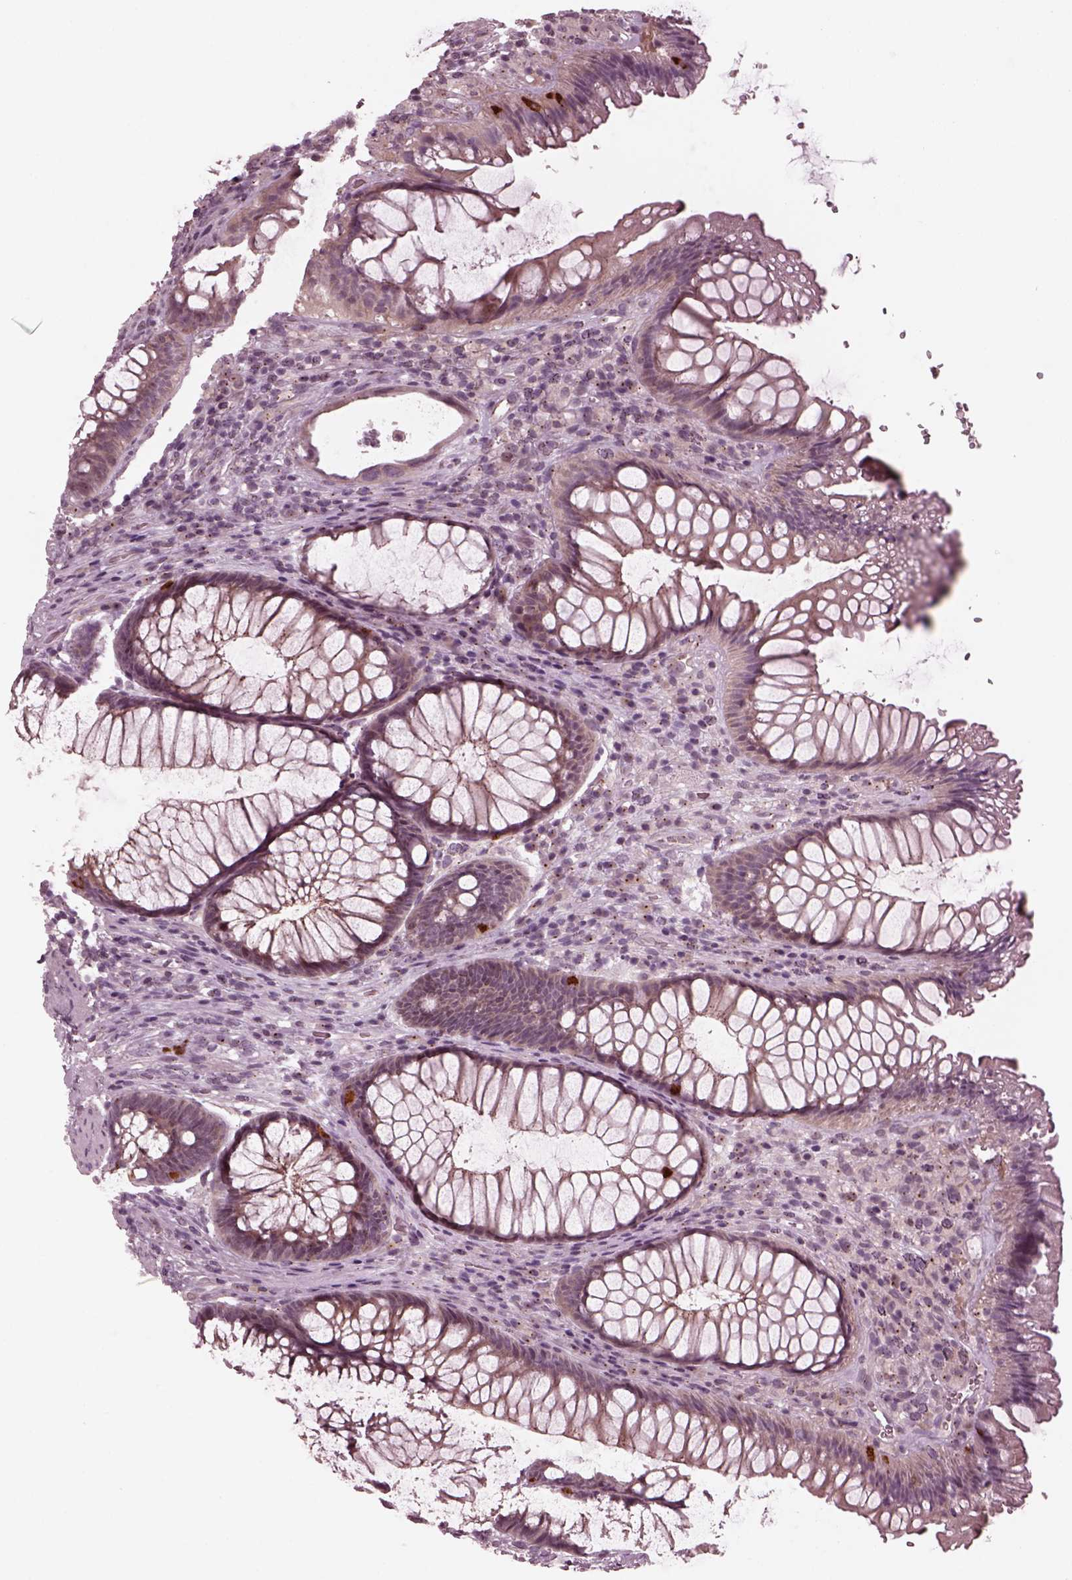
{"staining": {"intensity": "weak", "quantity": "<25%", "location": "cytoplasmic/membranous"}, "tissue": "rectum", "cell_type": "Glandular cells", "image_type": "normal", "snomed": [{"axis": "morphology", "description": "Normal tissue, NOS"}, {"axis": "topography", "description": "Smooth muscle"}, {"axis": "topography", "description": "Rectum"}], "caption": "Photomicrograph shows no protein positivity in glandular cells of normal rectum.", "gene": "SAXO1", "patient": {"sex": "male", "age": 53}}